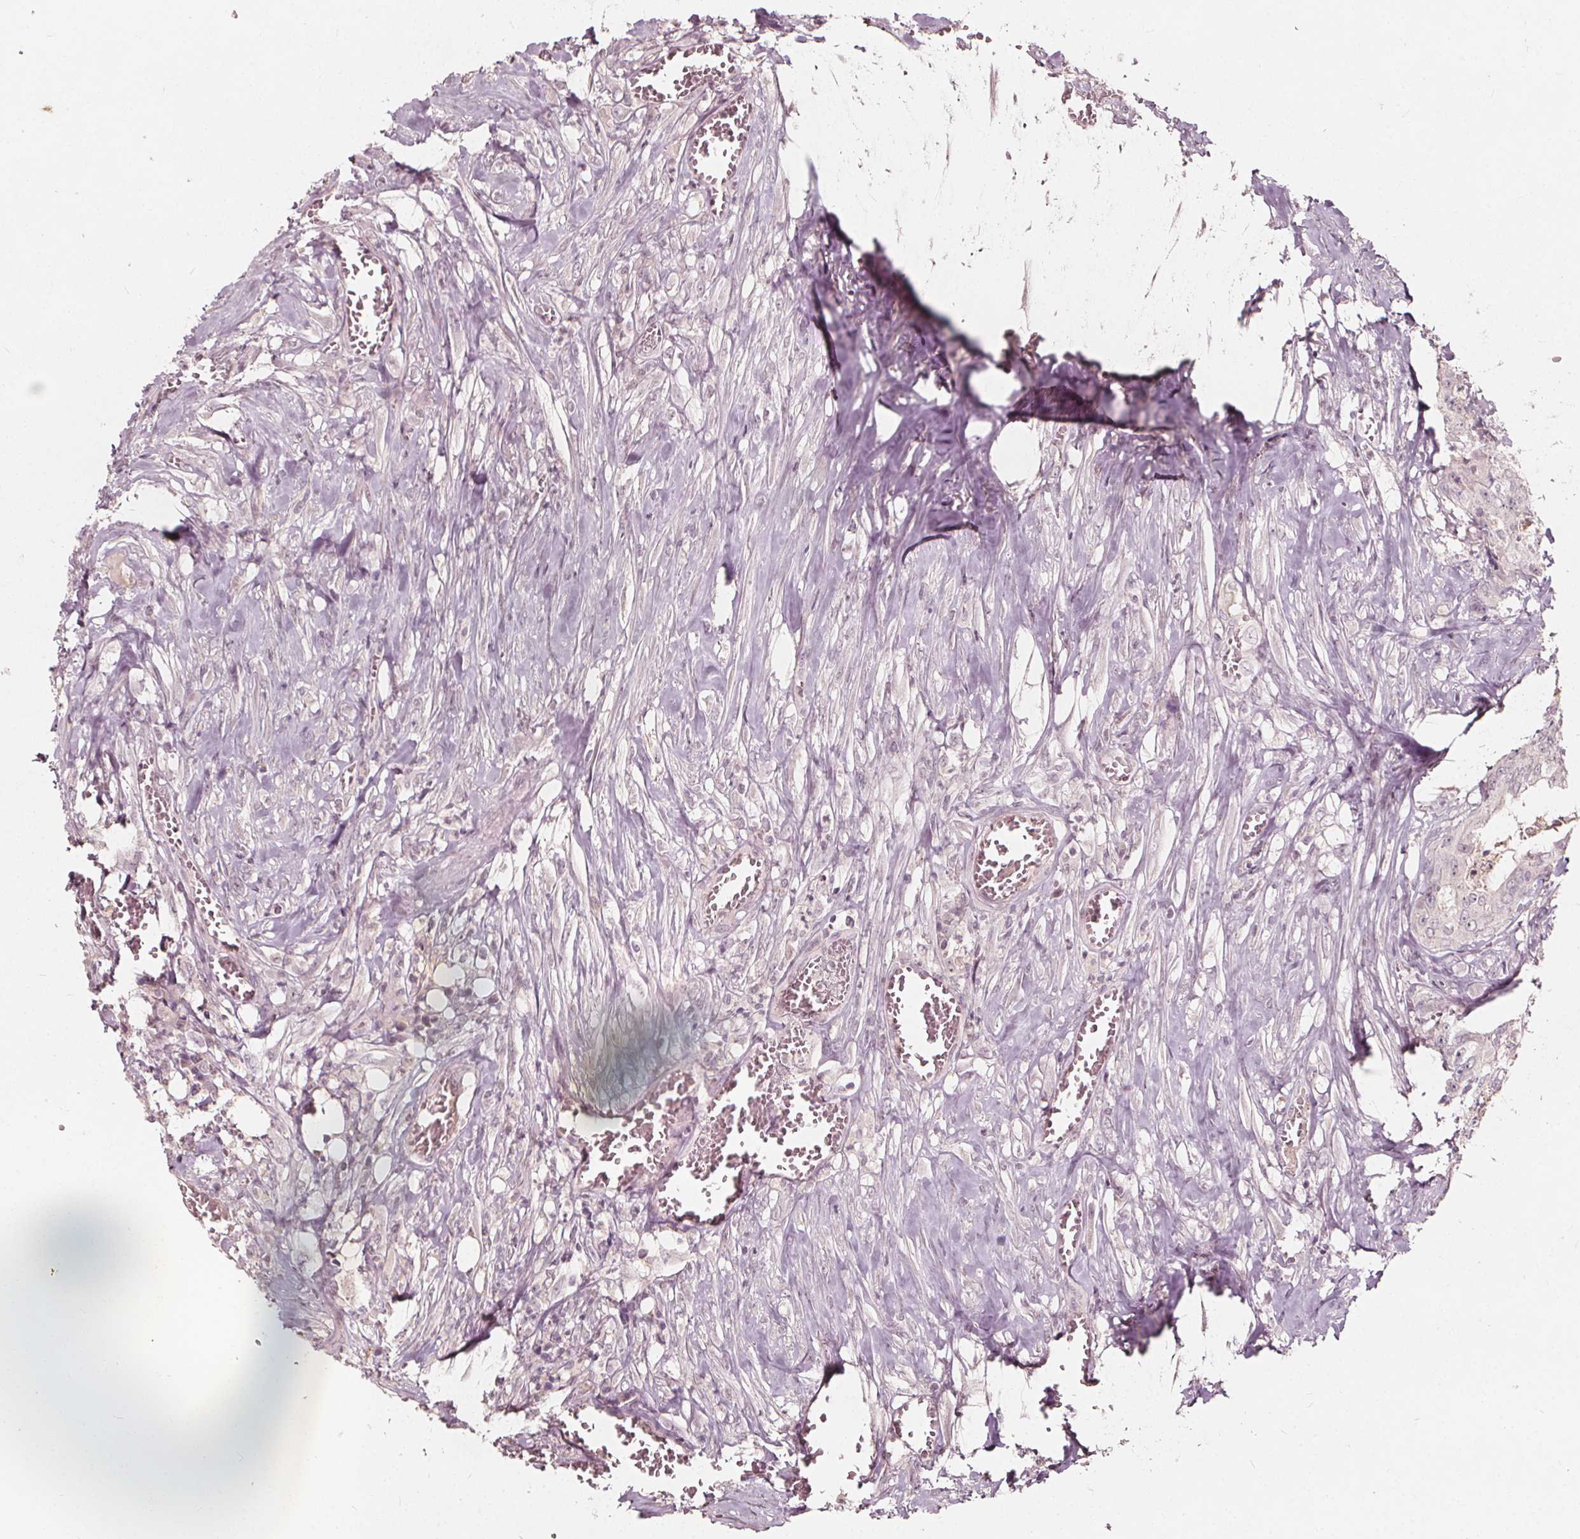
{"staining": {"intensity": "negative", "quantity": "none", "location": "none"}, "tissue": "colorectal cancer", "cell_type": "Tumor cells", "image_type": "cancer", "snomed": [{"axis": "morphology", "description": "Adenocarcinoma, NOS"}, {"axis": "topography", "description": "Rectum"}], "caption": "High magnification brightfield microscopy of adenocarcinoma (colorectal) stained with DAB (3,3'-diaminobenzidine) (brown) and counterstained with hematoxylin (blue): tumor cells show no significant staining.", "gene": "NPC1L1", "patient": {"sex": "female", "age": 62}}